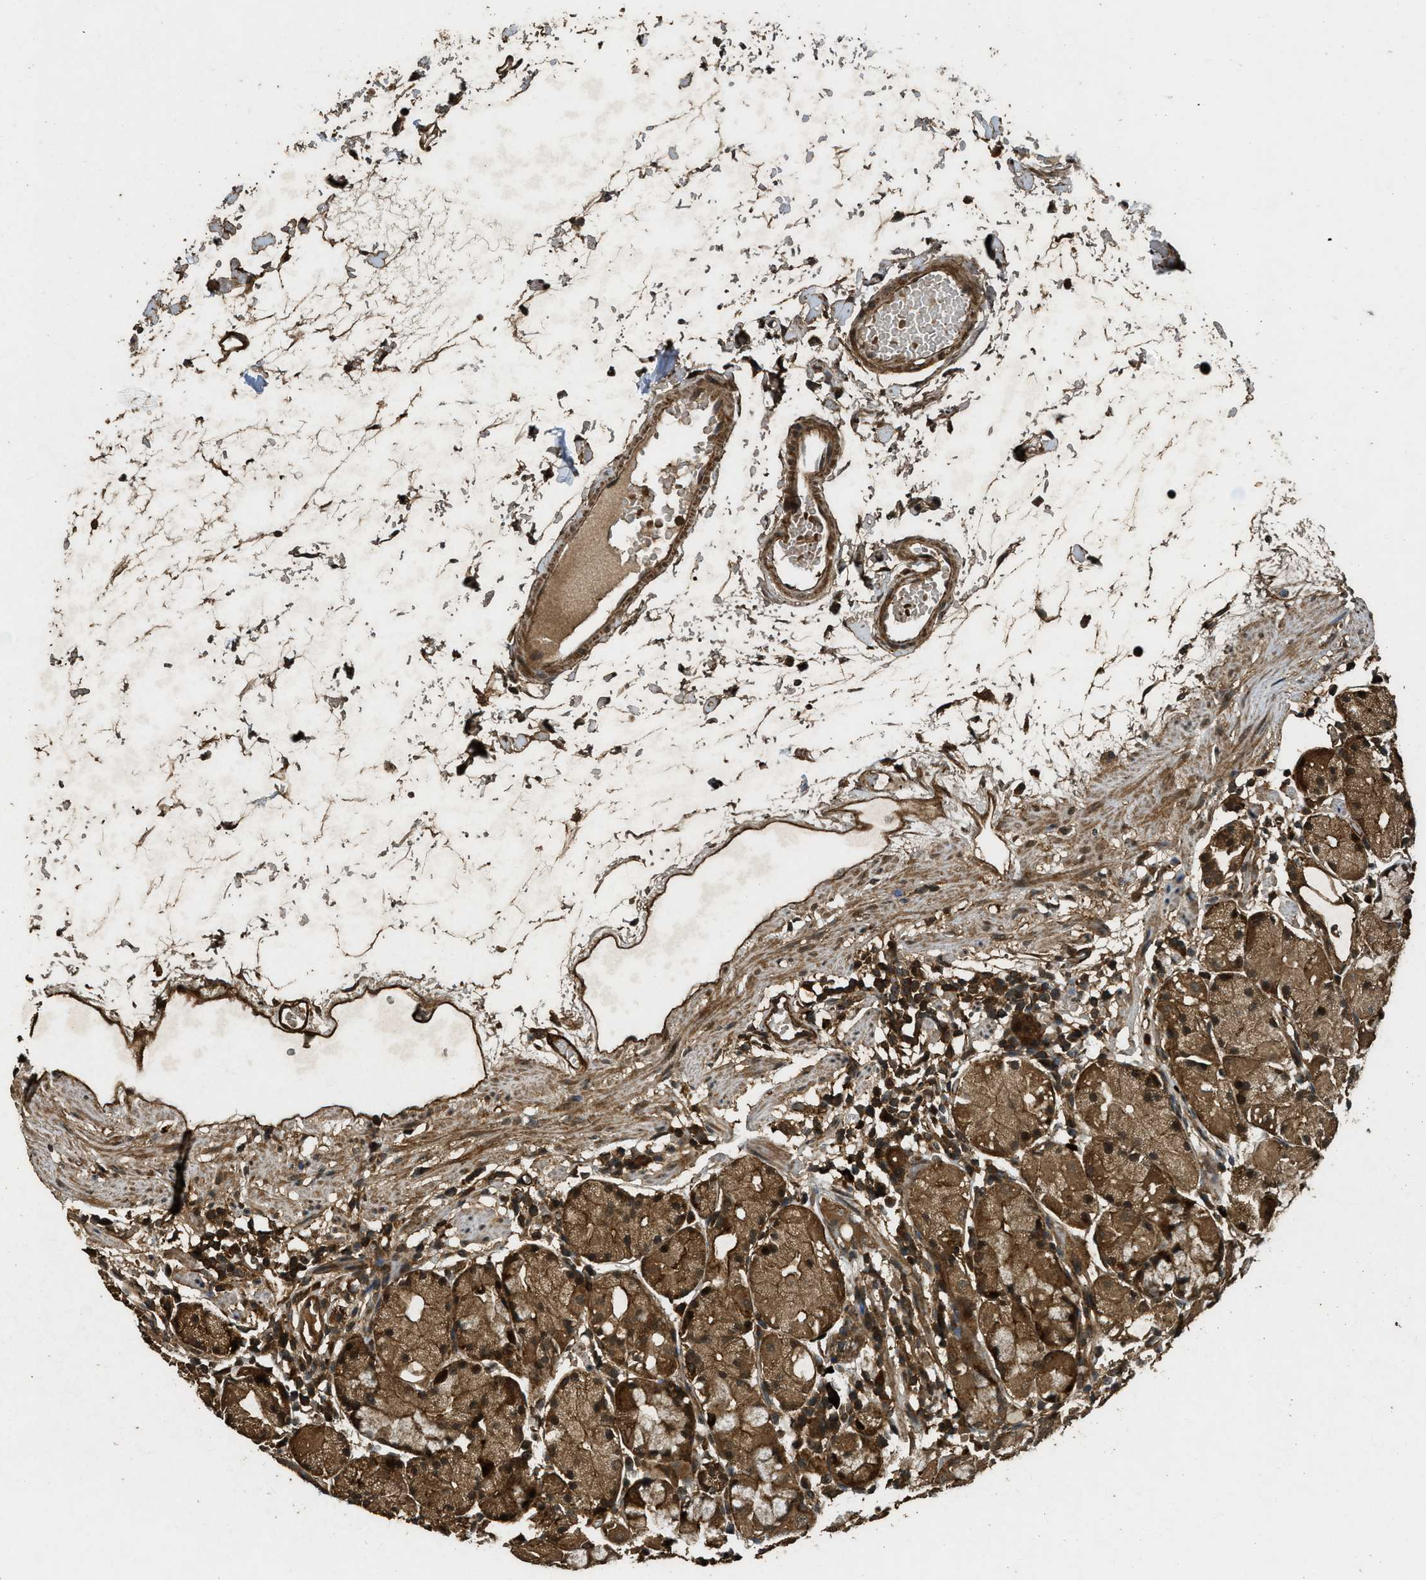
{"staining": {"intensity": "strong", "quantity": ">75%", "location": "cytoplasmic/membranous,nuclear"}, "tissue": "stomach", "cell_type": "Glandular cells", "image_type": "normal", "snomed": [{"axis": "morphology", "description": "Normal tissue, NOS"}, {"axis": "topography", "description": "Stomach"}, {"axis": "topography", "description": "Stomach, lower"}], "caption": "IHC micrograph of normal stomach: stomach stained using IHC displays high levels of strong protein expression localized specifically in the cytoplasmic/membranous,nuclear of glandular cells, appearing as a cytoplasmic/membranous,nuclear brown color.", "gene": "PPP6R3", "patient": {"sex": "female", "age": 75}}